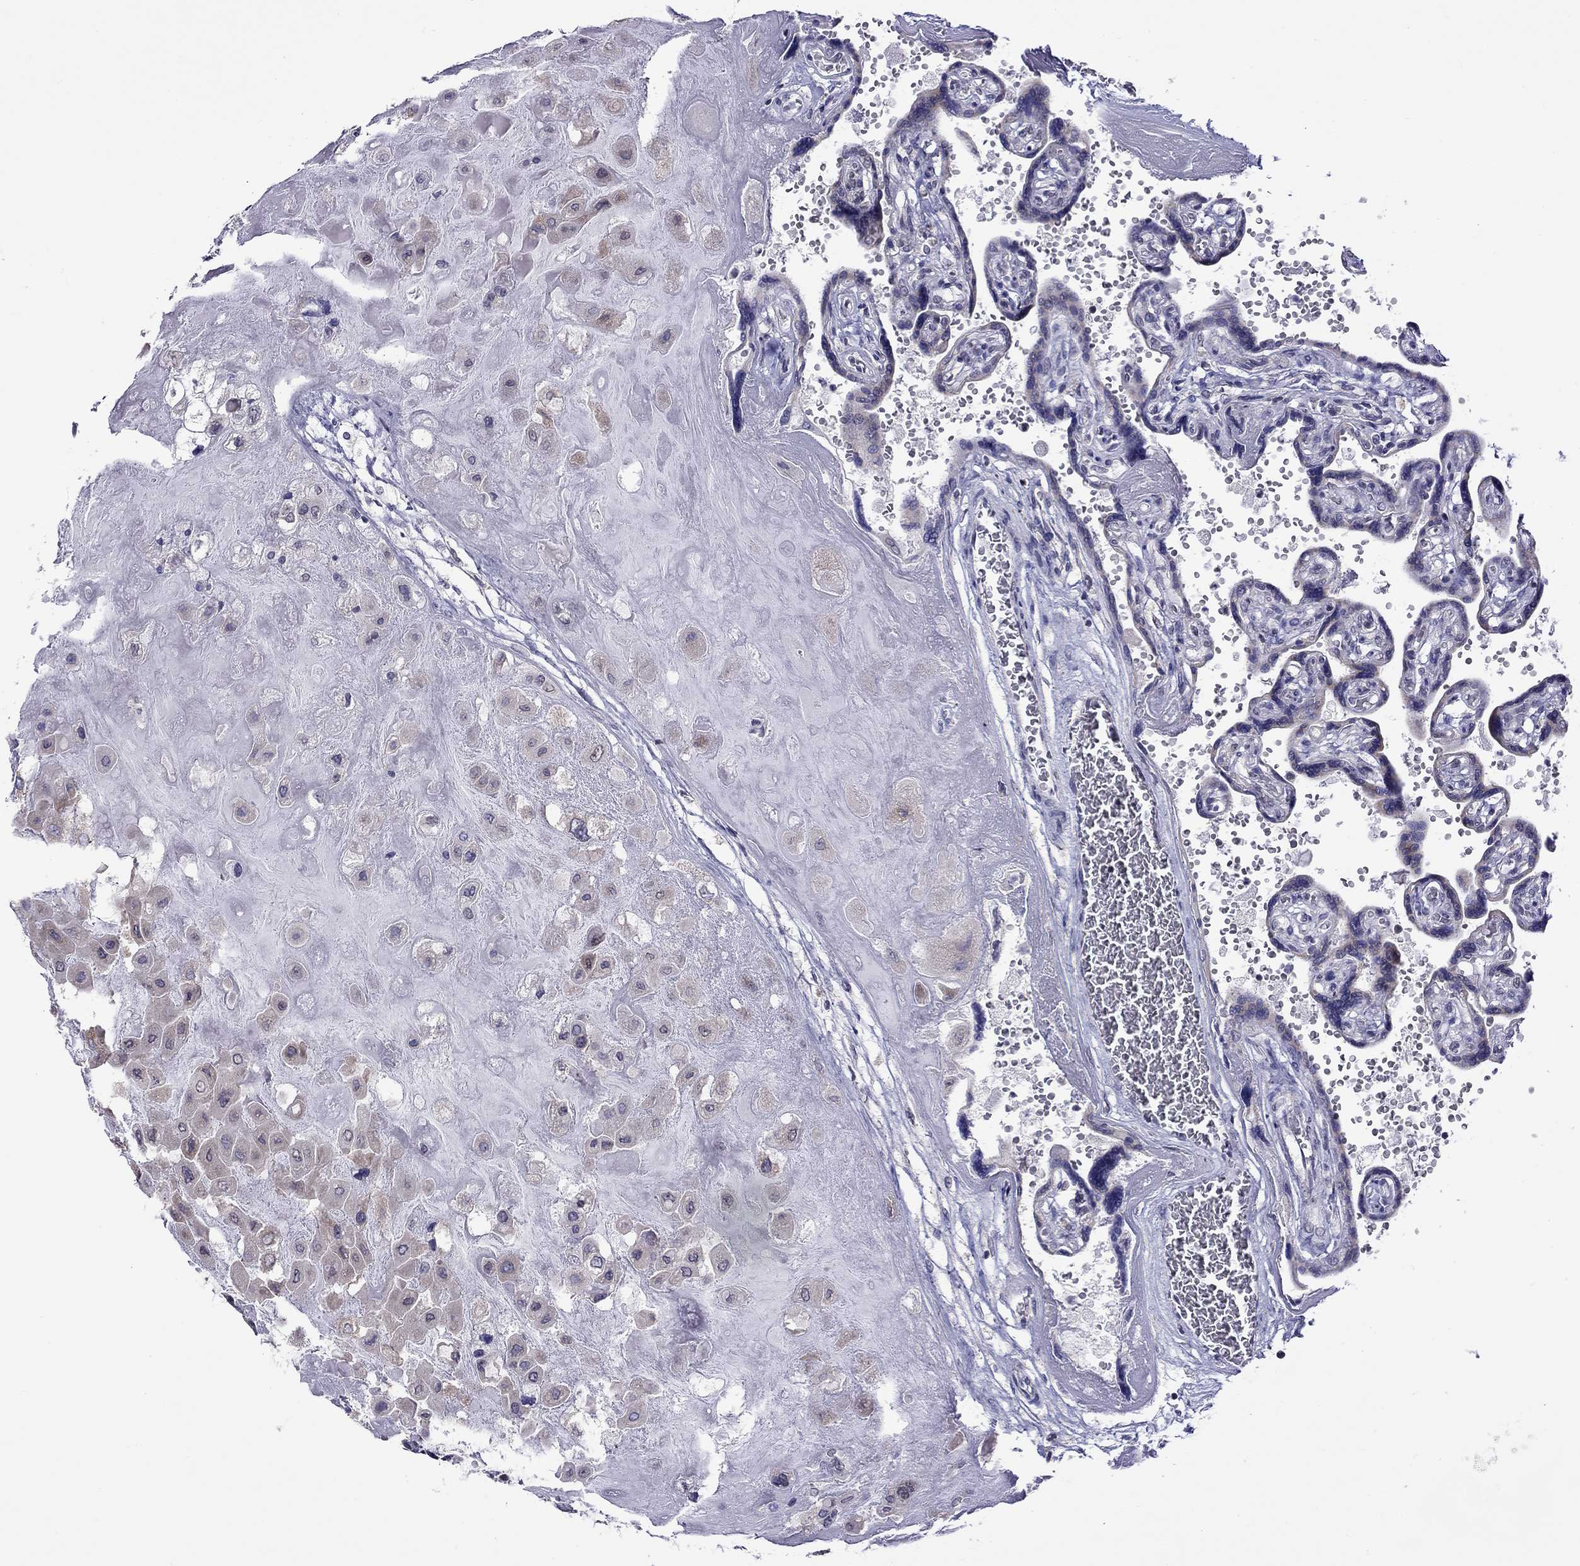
{"staining": {"intensity": "weak", "quantity": "<25%", "location": "cytoplasmic/membranous"}, "tissue": "placenta", "cell_type": "Decidual cells", "image_type": "normal", "snomed": [{"axis": "morphology", "description": "Normal tissue, NOS"}, {"axis": "topography", "description": "Placenta"}], "caption": "Immunohistochemistry (IHC) micrograph of unremarkable placenta: placenta stained with DAB (3,3'-diaminobenzidine) demonstrates no significant protein staining in decidual cells. (Stains: DAB (3,3'-diaminobenzidine) IHC with hematoxylin counter stain, Microscopy: brightfield microscopy at high magnification).", "gene": "HES5", "patient": {"sex": "female", "age": 32}}